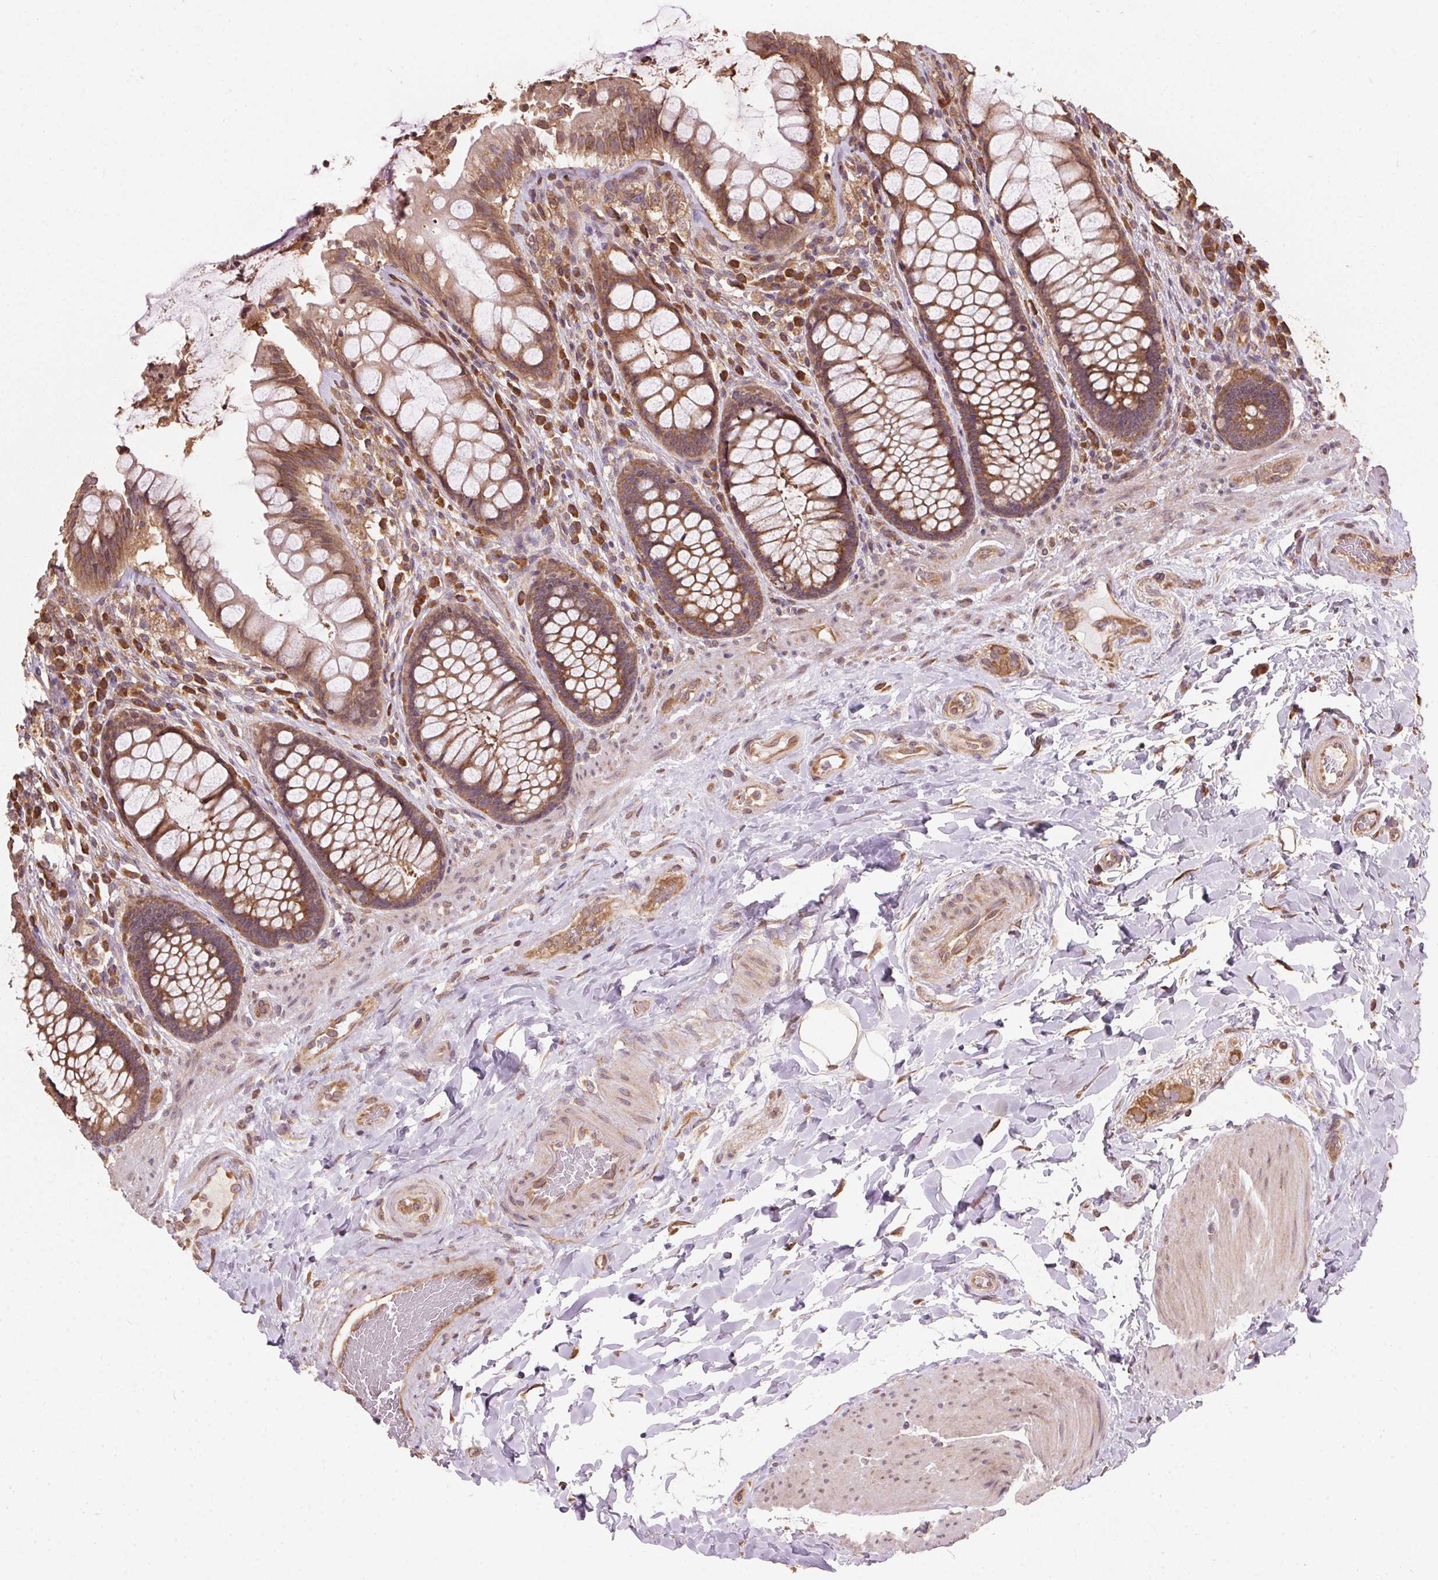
{"staining": {"intensity": "strong", "quantity": ">75%", "location": "cytoplasmic/membranous"}, "tissue": "rectum", "cell_type": "Glandular cells", "image_type": "normal", "snomed": [{"axis": "morphology", "description": "Normal tissue, NOS"}, {"axis": "topography", "description": "Rectum"}], "caption": "The histopathology image displays immunohistochemical staining of normal rectum. There is strong cytoplasmic/membranous staining is appreciated in about >75% of glandular cells.", "gene": "EIF2S1", "patient": {"sex": "female", "age": 58}}